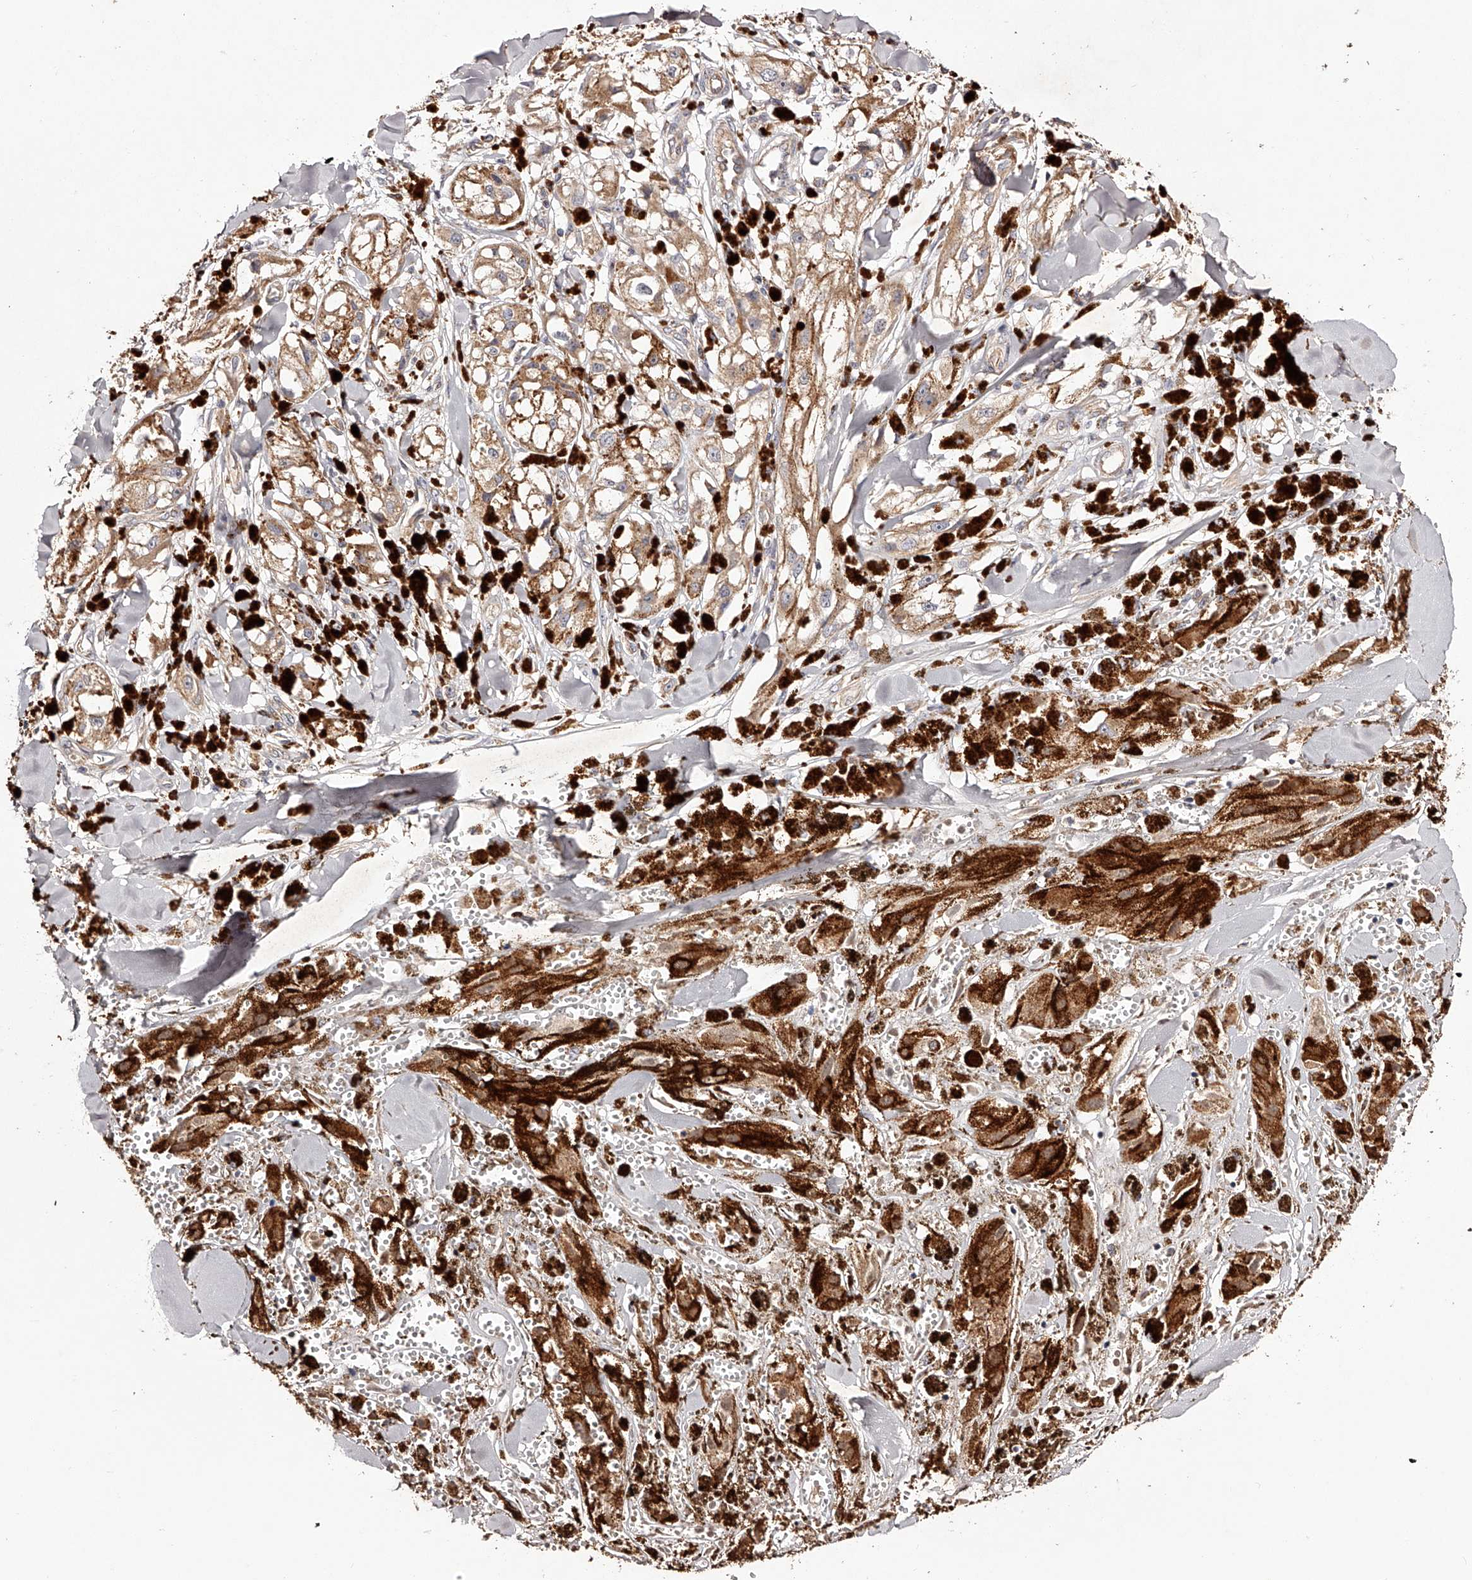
{"staining": {"intensity": "weak", "quantity": ">75%", "location": "cytoplasmic/membranous"}, "tissue": "melanoma", "cell_type": "Tumor cells", "image_type": "cancer", "snomed": [{"axis": "morphology", "description": "Malignant melanoma, NOS"}, {"axis": "topography", "description": "Skin"}], "caption": "There is low levels of weak cytoplasmic/membranous positivity in tumor cells of malignant melanoma, as demonstrated by immunohistochemical staining (brown color).", "gene": "USP21", "patient": {"sex": "male", "age": 88}}